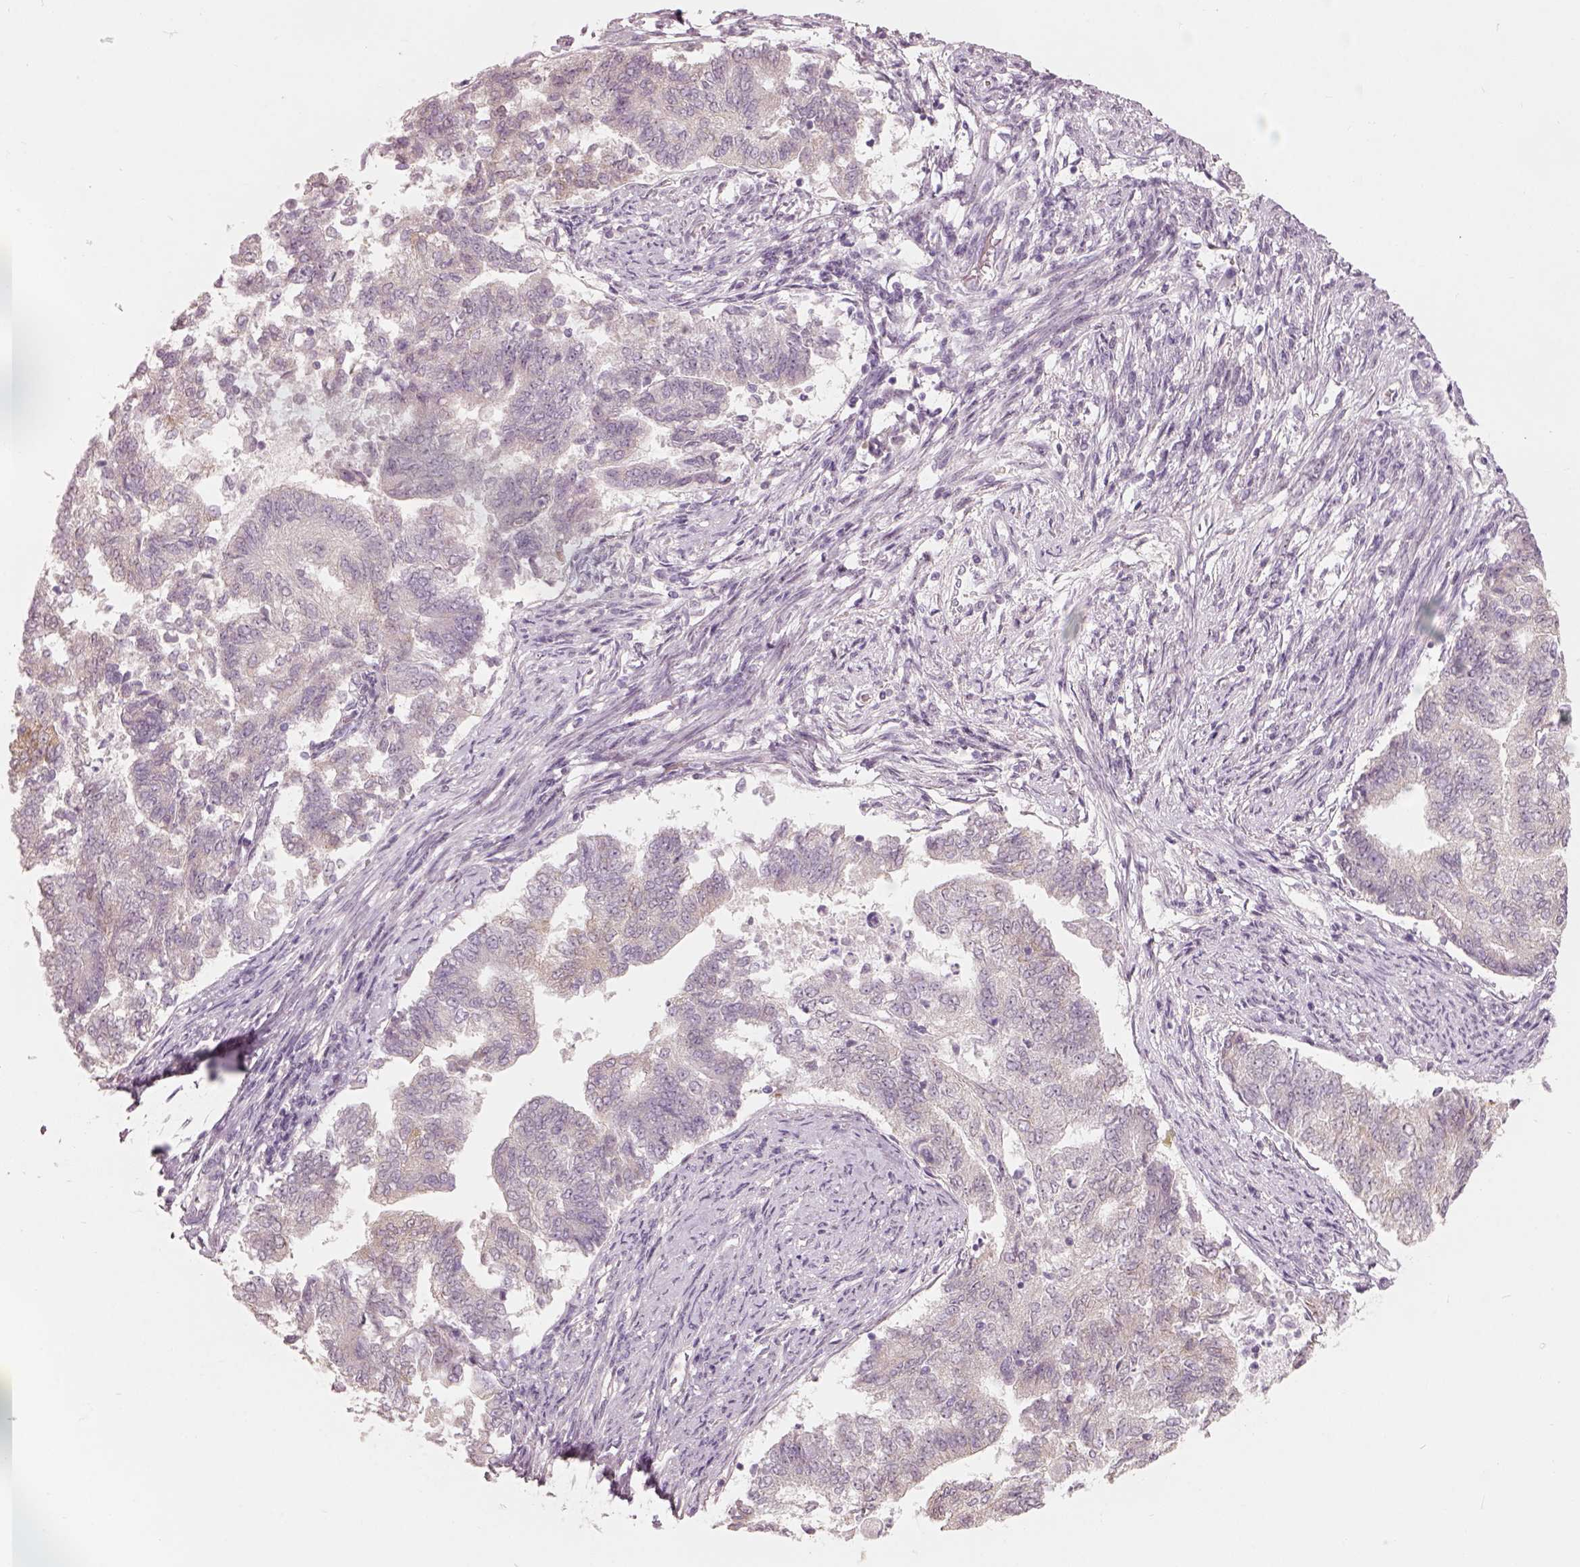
{"staining": {"intensity": "negative", "quantity": "none", "location": "none"}, "tissue": "endometrial cancer", "cell_type": "Tumor cells", "image_type": "cancer", "snomed": [{"axis": "morphology", "description": "Adenocarcinoma, NOS"}, {"axis": "topography", "description": "Endometrium"}], "caption": "Immunohistochemistry (IHC) photomicrograph of human adenocarcinoma (endometrial) stained for a protein (brown), which displays no positivity in tumor cells. Nuclei are stained in blue.", "gene": "CDS1", "patient": {"sex": "female", "age": 65}}